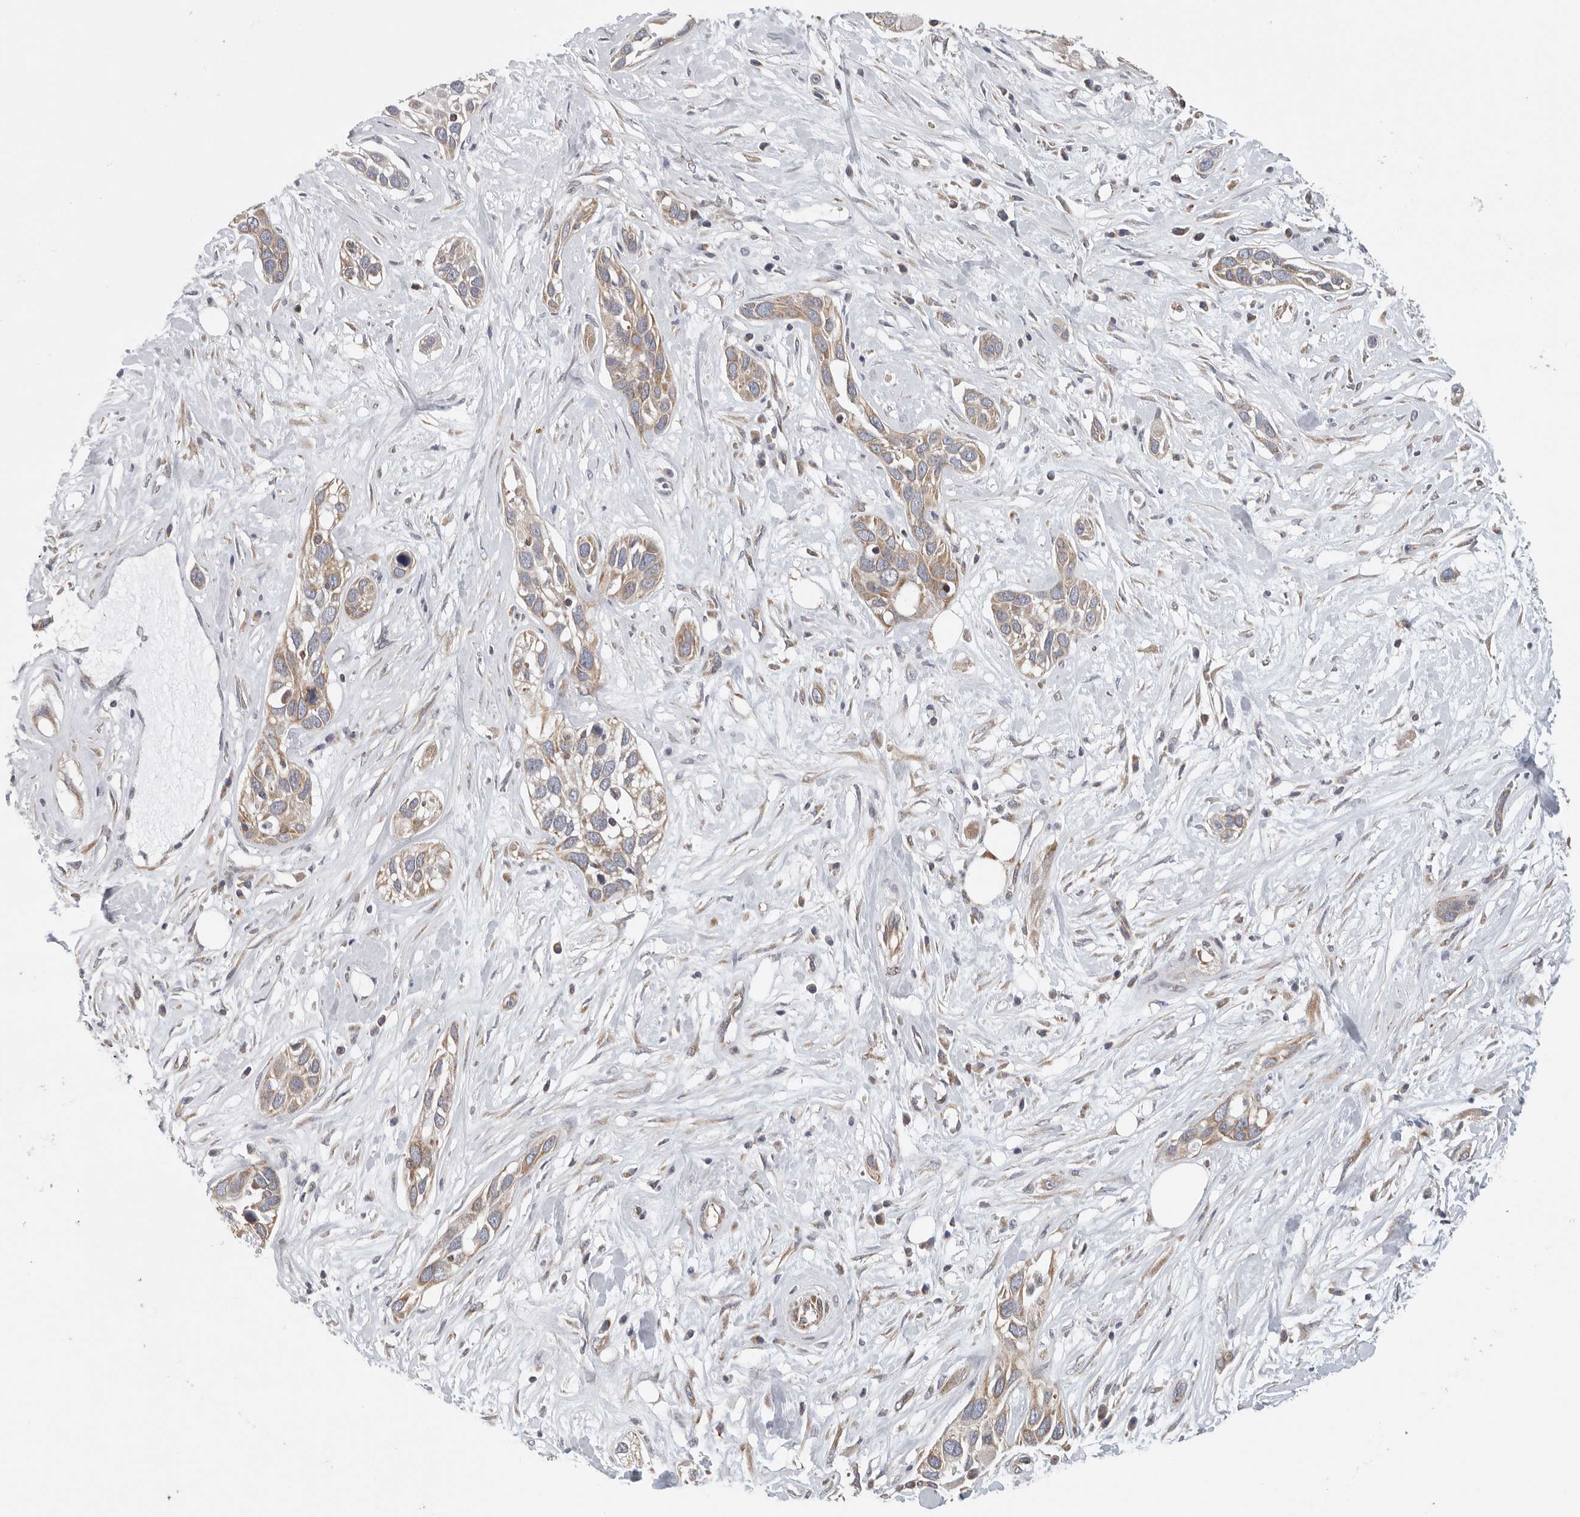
{"staining": {"intensity": "weak", "quantity": ">75%", "location": "cytoplasmic/membranous"}, "tissue": "pancreatic cancer", "cell_type": "Tumor cells", "image_type": "cancer", "snomed": [{"axis": "morphology", "description": "Adenocarcinoma, NOS"}, {"axis": "topography", "description": "Pancreas"}], "caption": "Human adenocarcinoma (pancreatic) stained with a brown dye shows weak cytoplasmic/membranous positive expression in about >75% of tumor cells.", "gene": "FKBP8", "patient": {"sex": "female", "age": 60}}